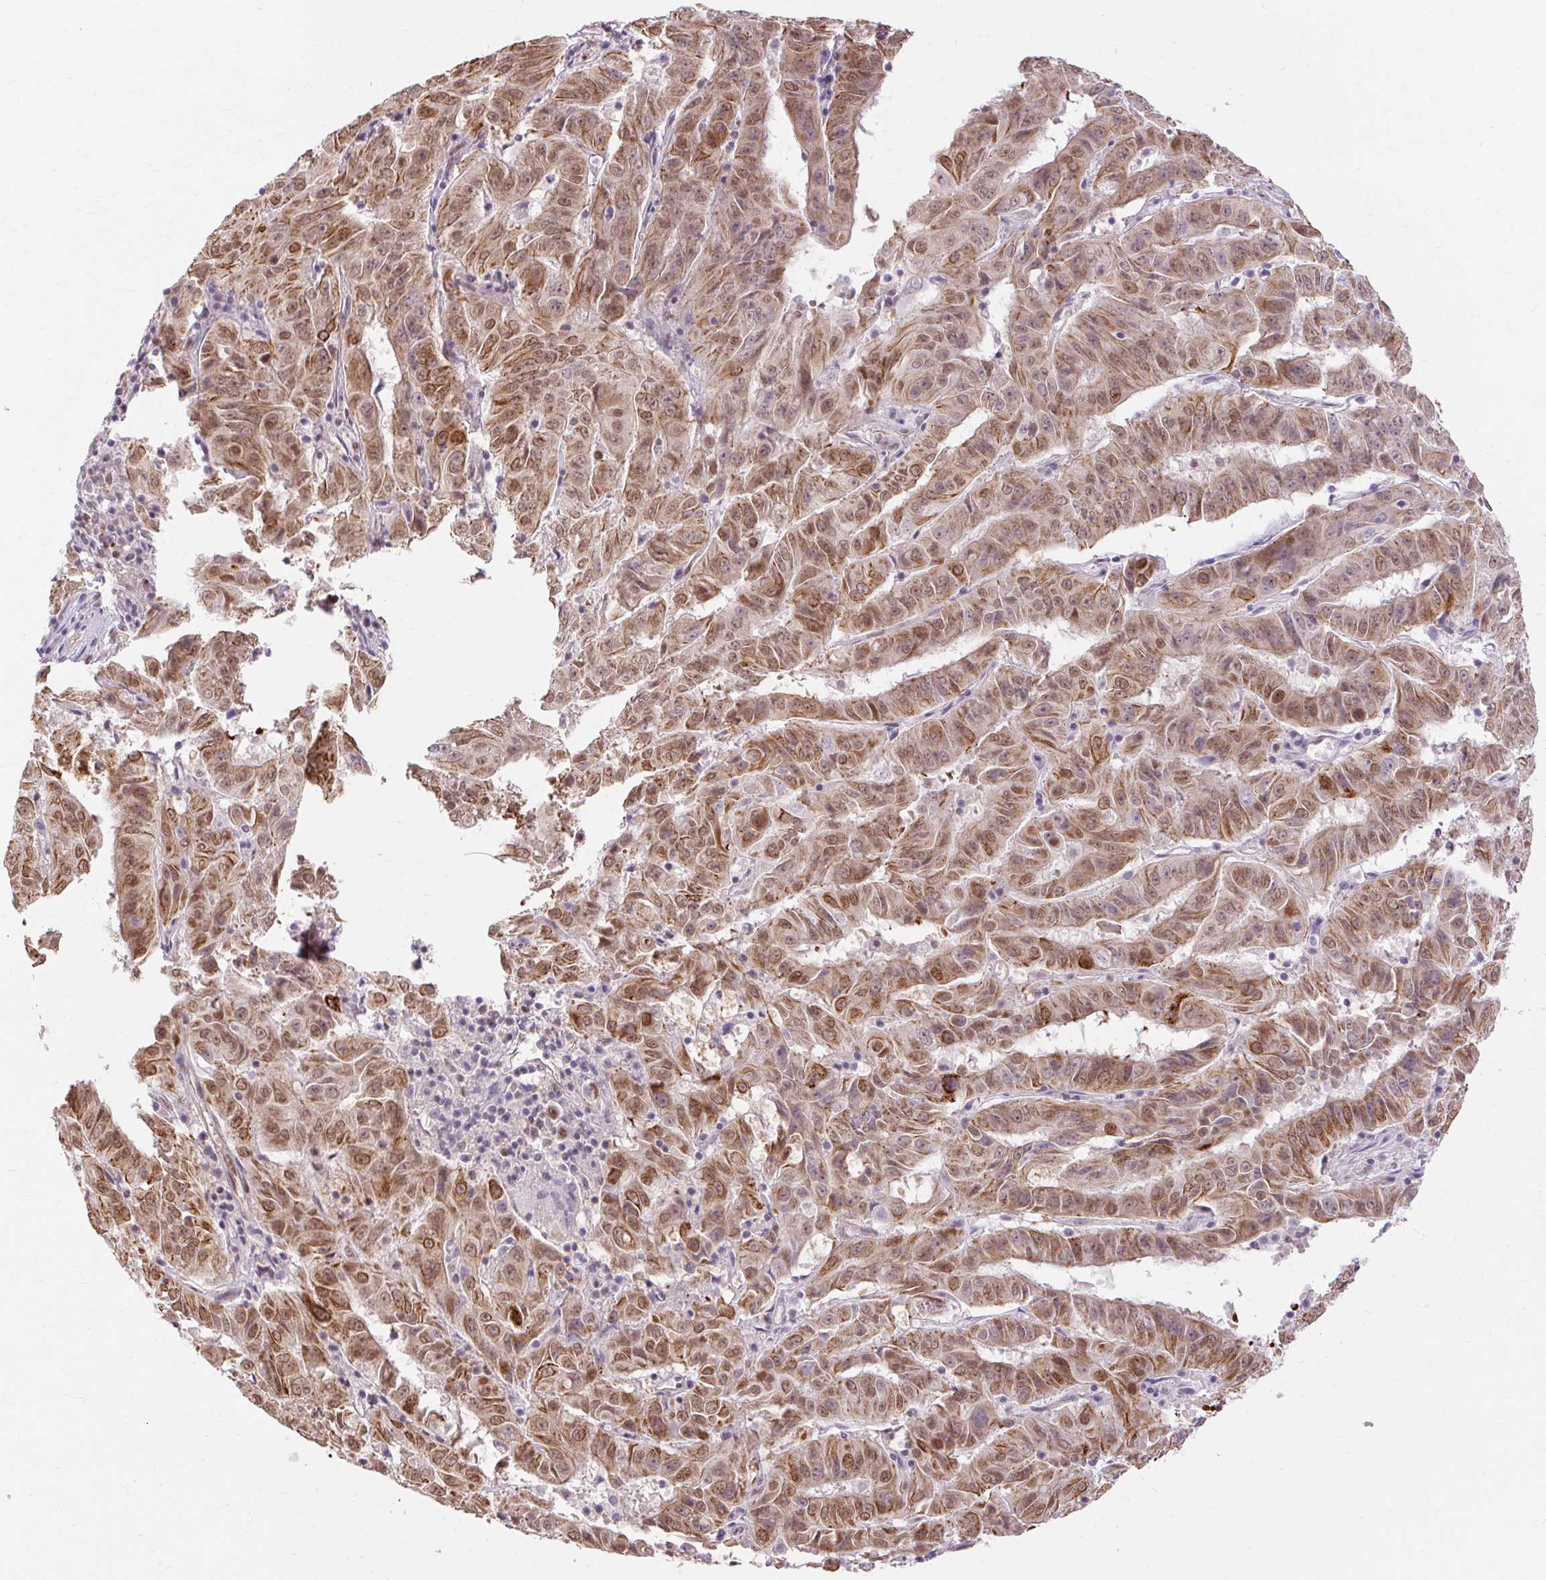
{"staining": {"intensity": "moderate", "quantity": ">75%", "location": "cytoplasmic/membranous,nuclear"}, "tissue": "pancreatic cancer", "cell_type": "Tumor cells", "image_type": "cancer", "snomed": [{"axis": "morphology", "description": "Adenocarcinoma, NOS"}, {"axis": "topography", "description": "Pancreas"}], "caption": "A medium amount of moderate cytoplasmic/membranous and nuclear positivity is present in about >75% of tumor cells in adenocarcinoma (pancreatic) tissue.", "gene": "NPIPB12", "patient": {"sex": "male", "age": 63}}